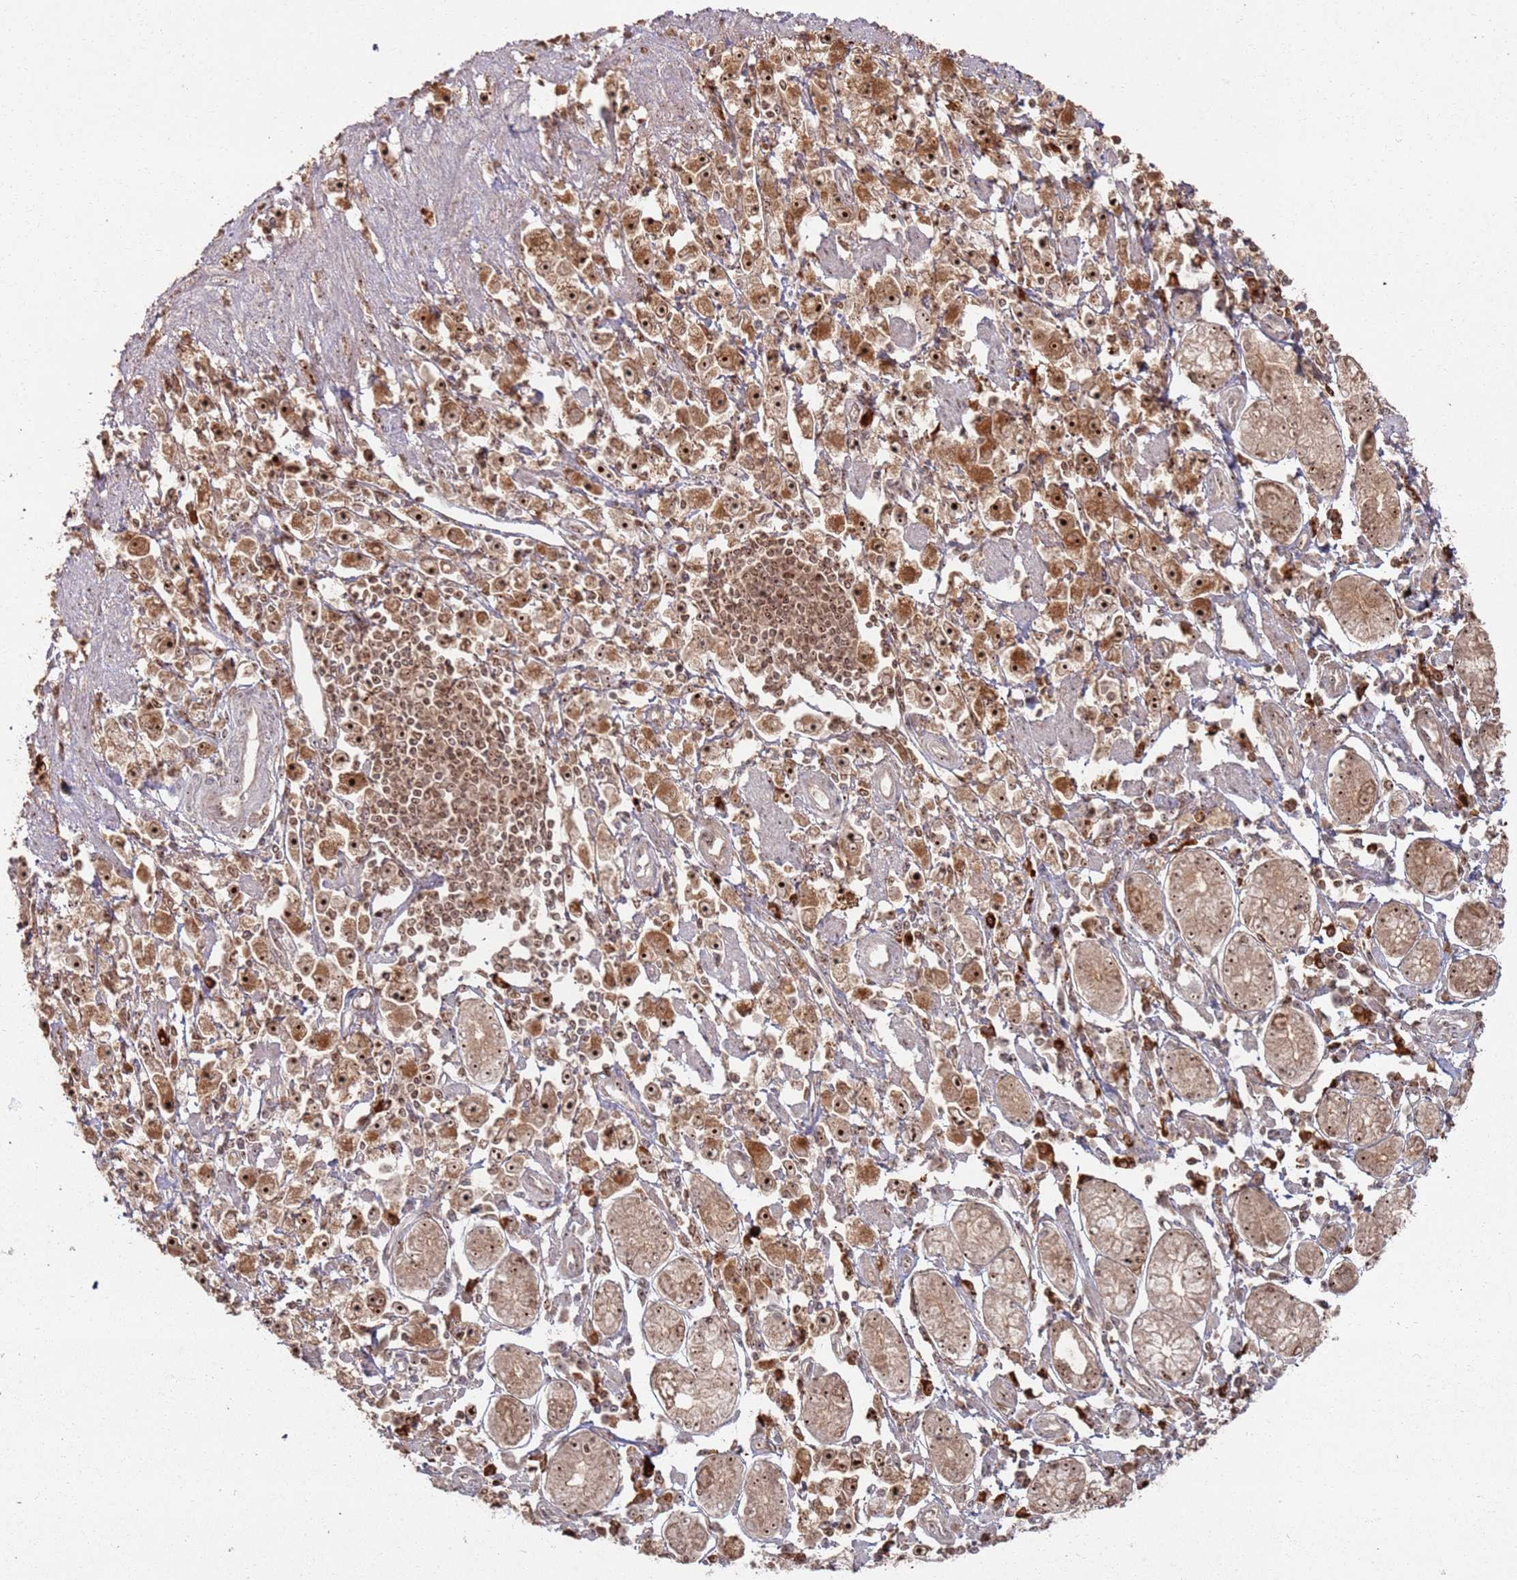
{"staining": {"intensity": "strong", "quantity": ">75%", "location": "cytoplasmic/membranous,nuclear"}, "tissue": "stomach cancer", "cell_type": "Tumor cells", "image_type": "cancer", "snomed": [{"axis": "morphology", "description": "Adenocarcinoma, NOS"}, {"axis": "topography", "description": "Stomach"}], "caption": "Stomach cancer (adenocarcinoma) stained with a brown dye demonstrates strong cytoplasmic/membranous and nuclear positive expression in about >75% of tumor cells.", "gene": "UTP11", "patient": {"sex": "female", "age": 59}}